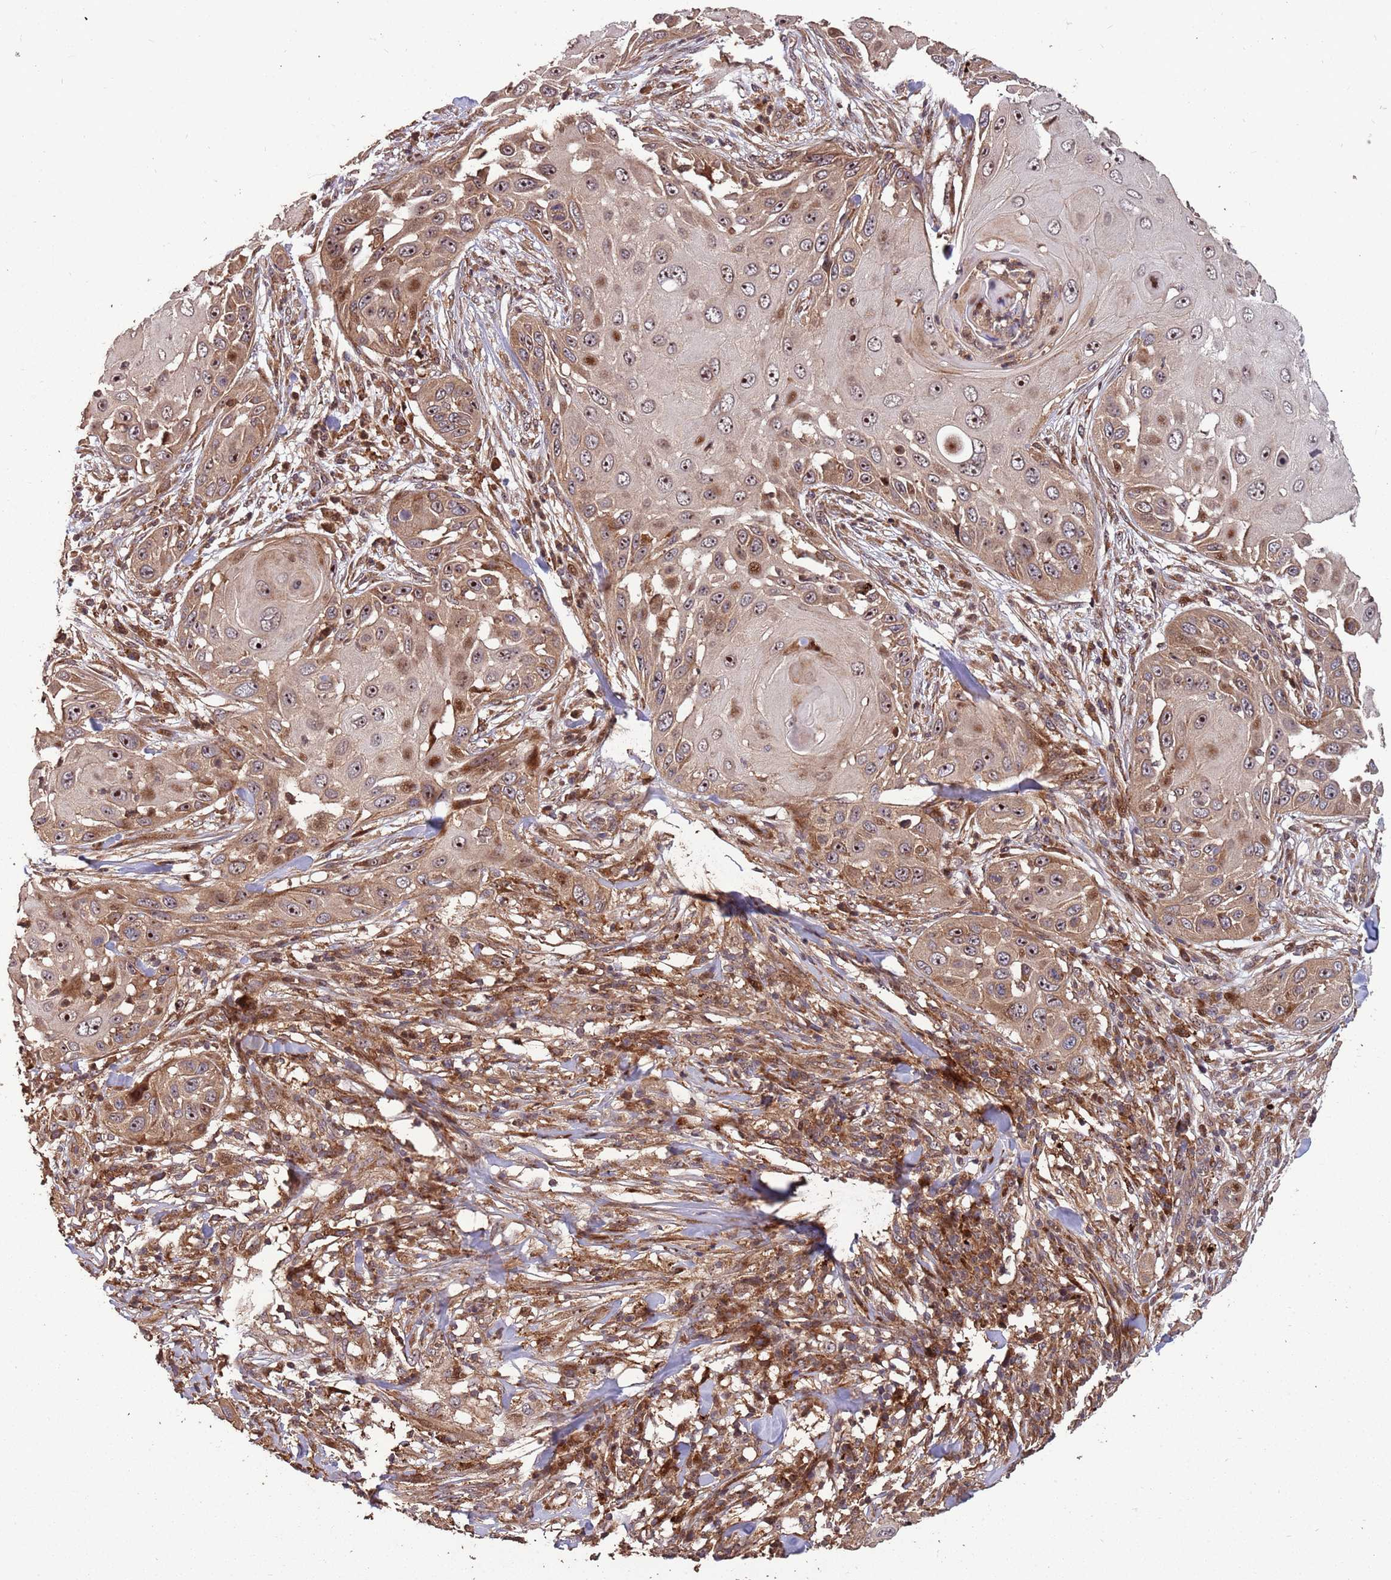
{"staining": {"intensity": "moderate", "quantity": ">75%", "location": "cytoplasmic/membranous,nuclear"}, "tissue": "skin cancer", "cell_type": "Tumor cells", "image_type": "cancer", "snomed": [{"axis": "morphology", "description": "Squamous cell carcinoma, NOS"}, {"axis": "topography", "description": "Skin"}], "caption": "DAB immunohistochemical staining of skin squamous cell carcinoma exhibits moderate cytoplasmic/membranous and nuclear protein positivity in approximately >75% of tumor cells. (Brightfield microscopy of DAB IHC at high magnification).", "gene": "ZNF428", "patient": {"sex": "female", "age": 44}}